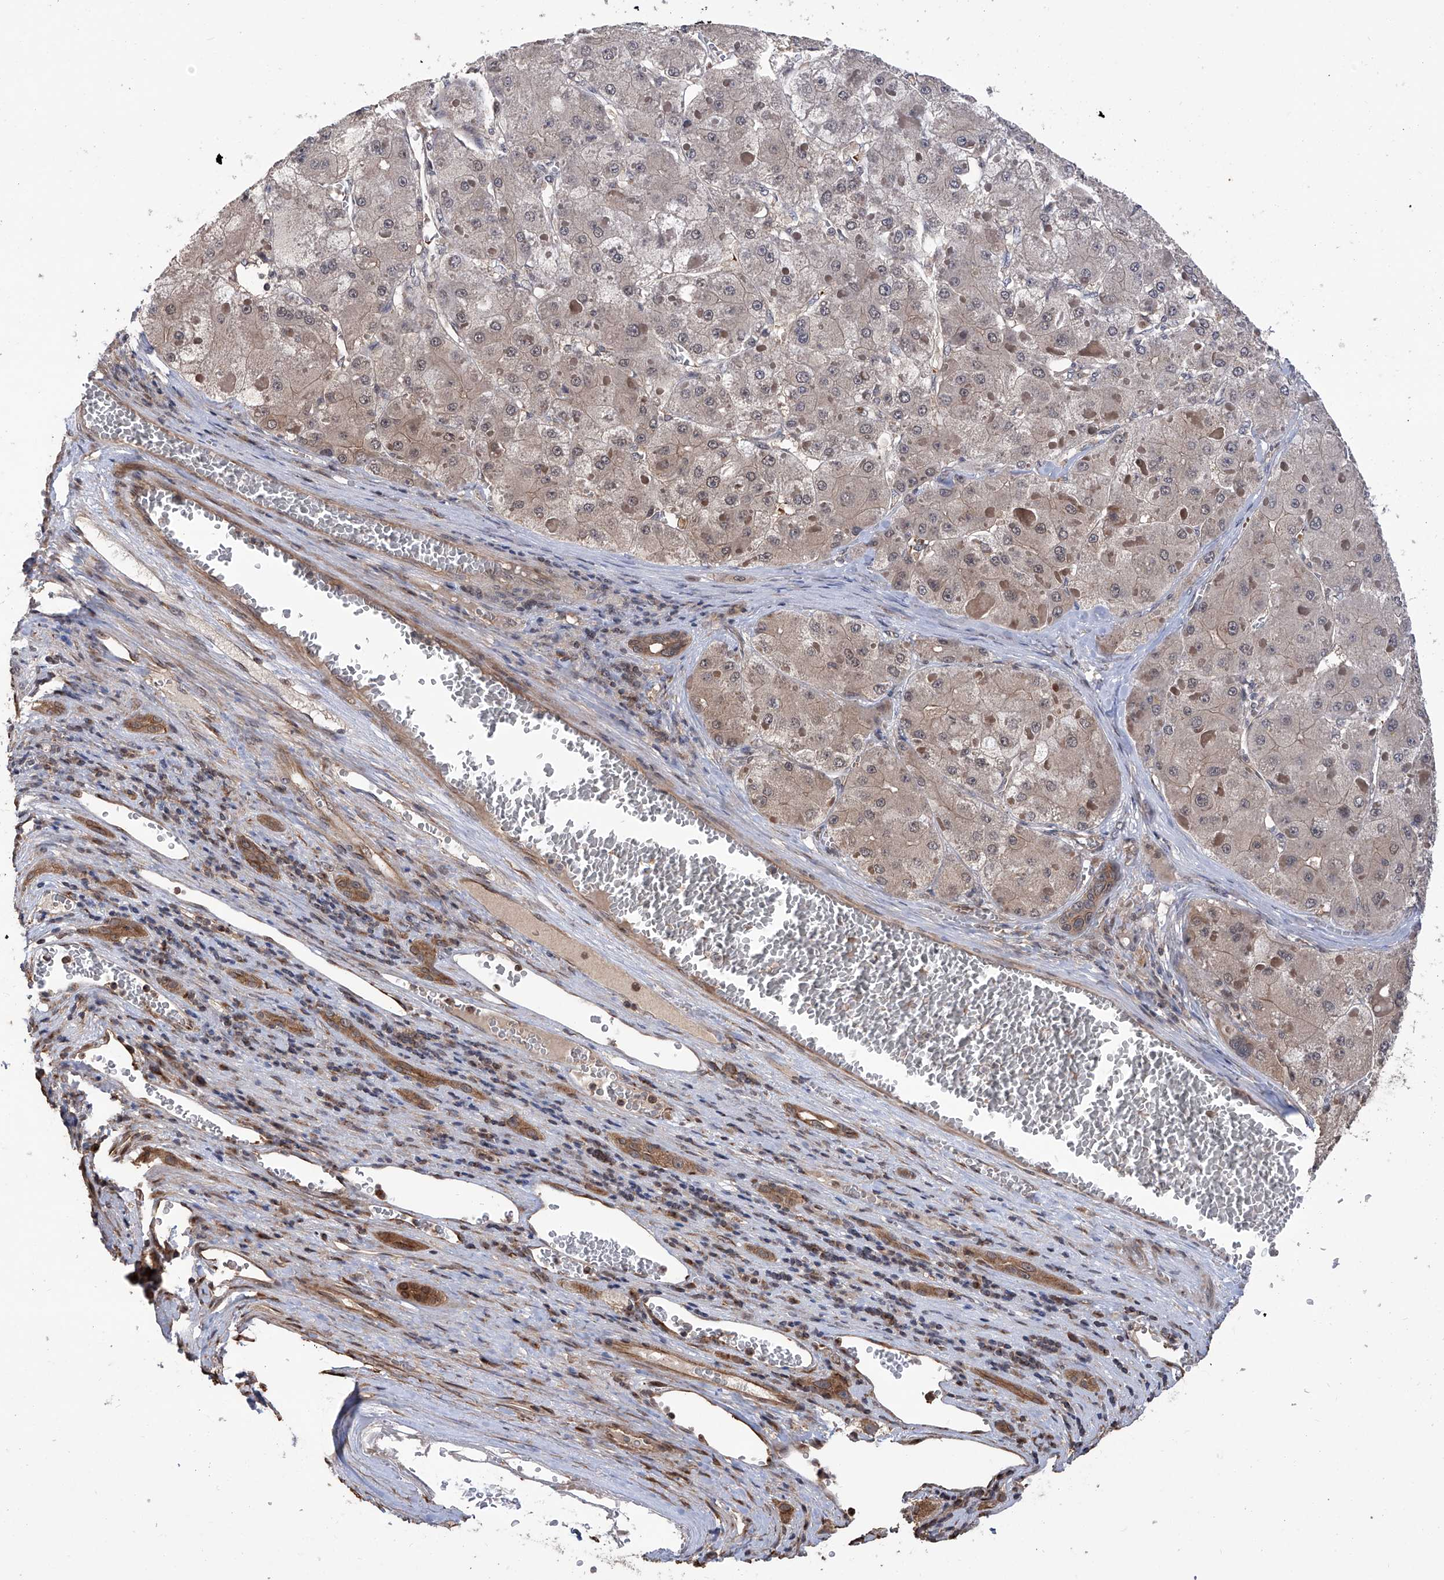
{"staining": {"intensity": "weak", "quantity": "<25%", "location": "cytoplasmic/membranous,nuclear"}, "tissue": "liver cancer", "cell_type": "Tumor cells", "image_type": "cancer", "snomed": [{"axis": "morphology", "description": "Carcinoma, Hepatocellular, NOS"}, {"axis": "topography", "description": "Liver"}], "caption": "DAB immunohistochemical staining of hepatocellular carcinoma (liver) displays no significant expression in tumor cells.", "gene": "LYSMD4", "patient": {"sex": "female", "age": 73}}